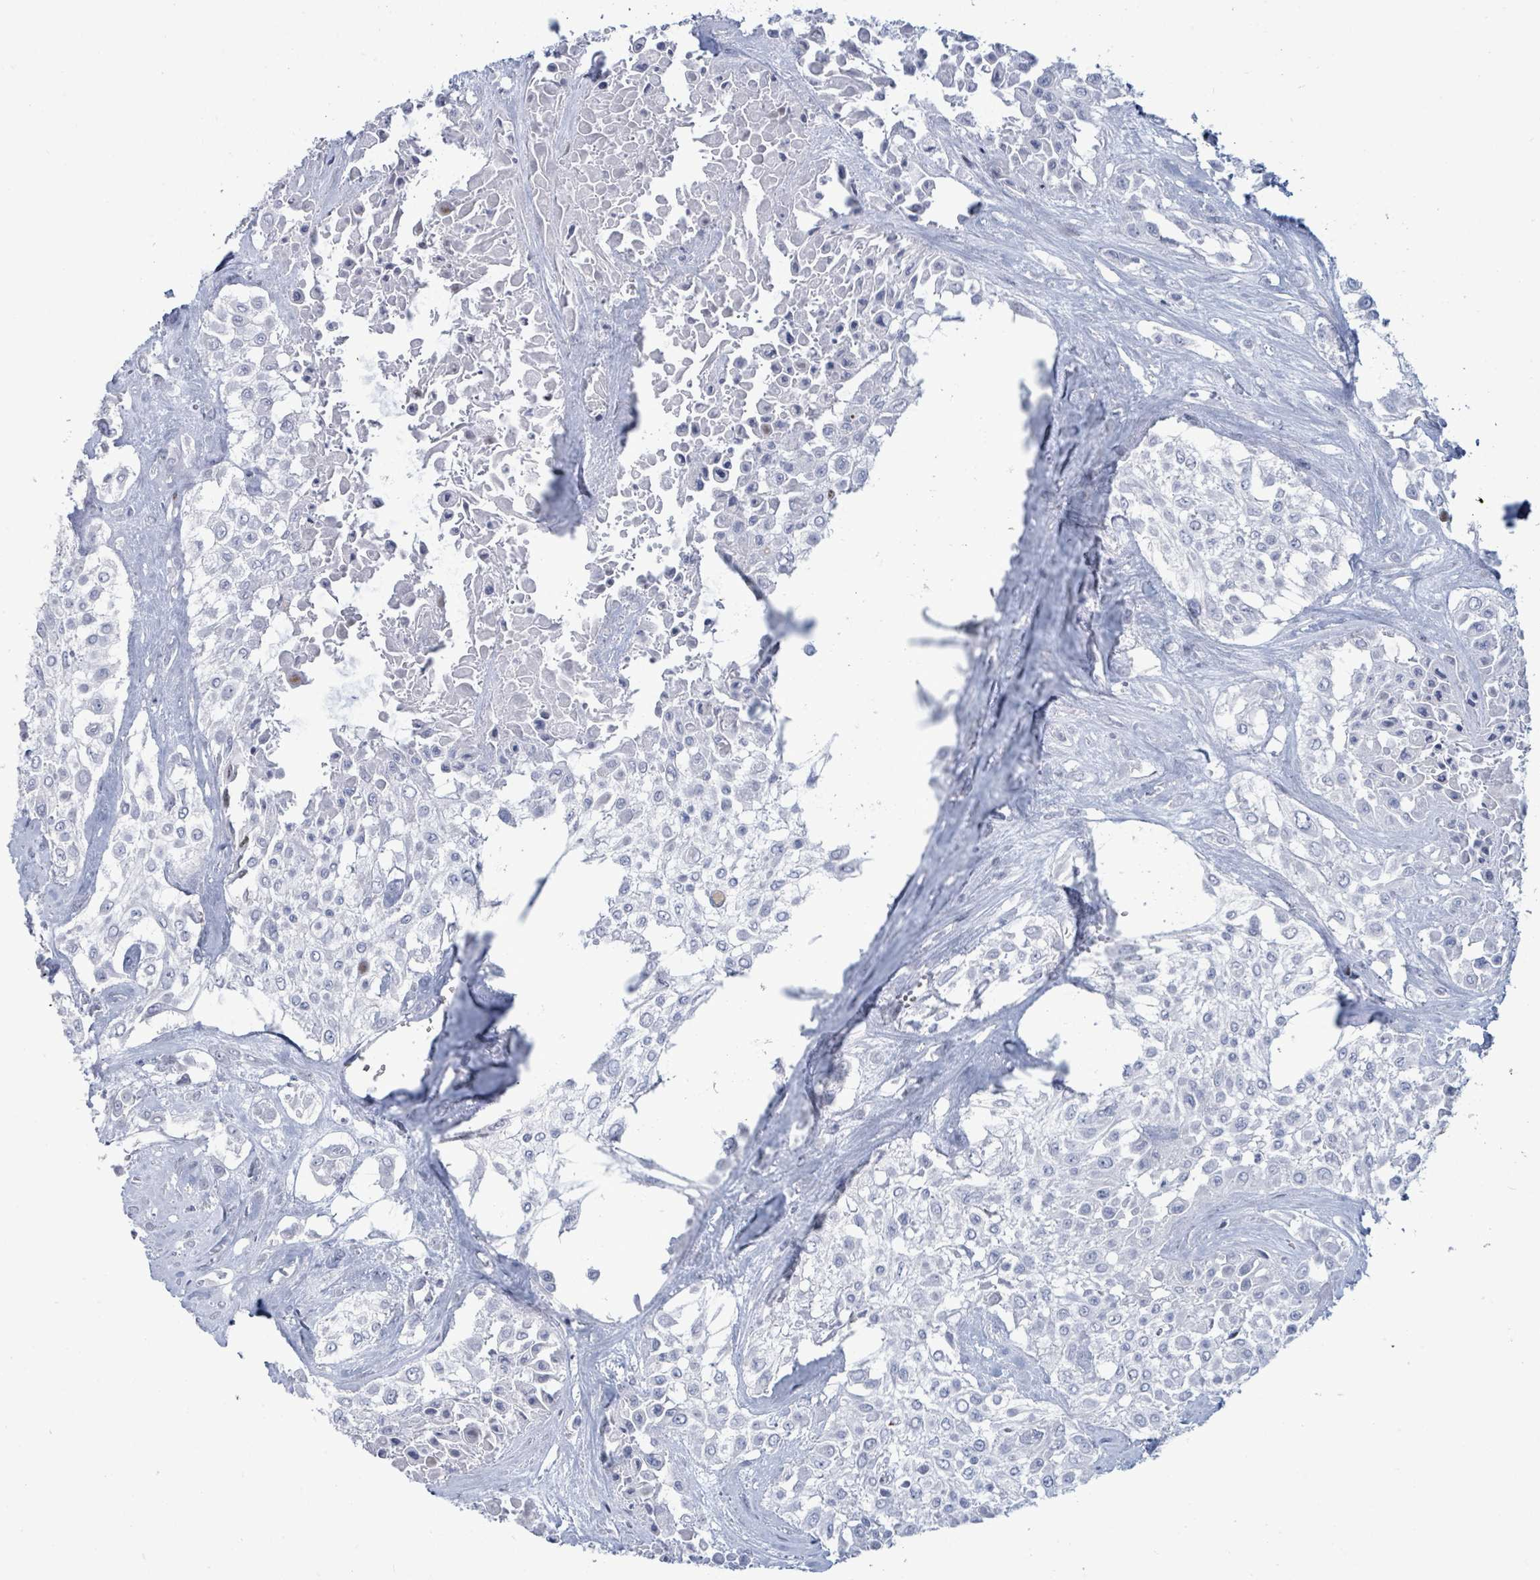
{"staining": {"intensity": "negative", "quantity": "none", "location": "none"}, "tissue": "urothelial cancer", "cell_type": "Tumor cells", "image_type": "cancer", "snomed": [{"axis": "morphology", "description": "Urothelial carcinoma, High grade"}, {"axis": "topography", "description": "Urinary bladder"}], "caption": "The photomicrograph shows no staining of tumor cells in urothelial carcinoma (high-grade).", "gene": "MALL", "patient": {"sex": "male", "age": 67}}